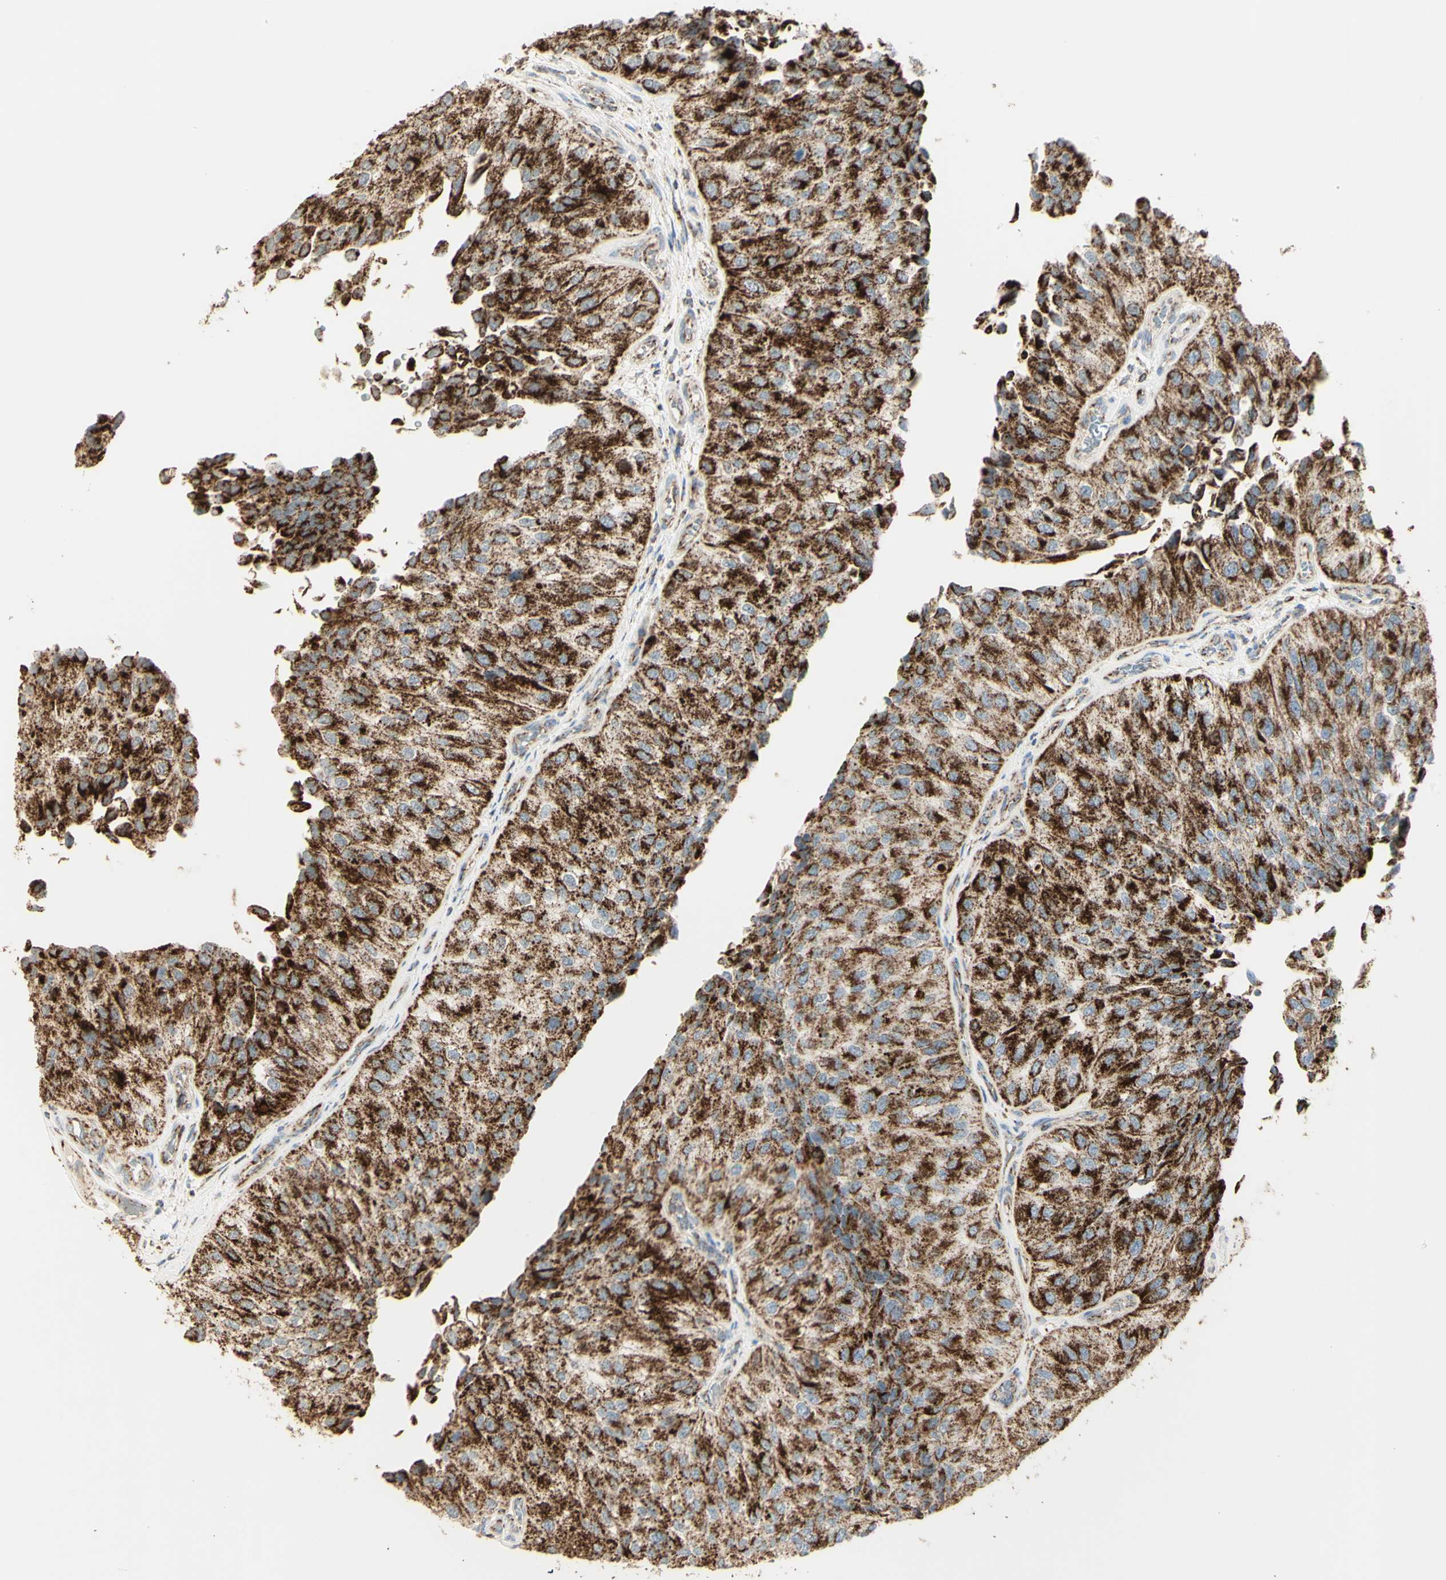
{"staining": {"intensity": "strong", "quantity": ">75%", "location": "cytoplasmic/membranous"}, "tissue": "urothelial cancer", "cell_type": "Tumor cells", "image_type": "cancer", "snomed": [{"axis": "morphology", "description": "Urothelial carcinoma, High grade"}, {"axis": "topography", "description": "Kidney"}, {"axis": "topography", "description": "Urinary bladder"}], "caption": "High-grade urothelial carcinoma was stained to show a protein in brown. There is high levels of strong cytoplasmic/membranous expression in about >75% of tumor cells.", "gene": "LETM1", "patient": {"sex": "male", "age": 77}}